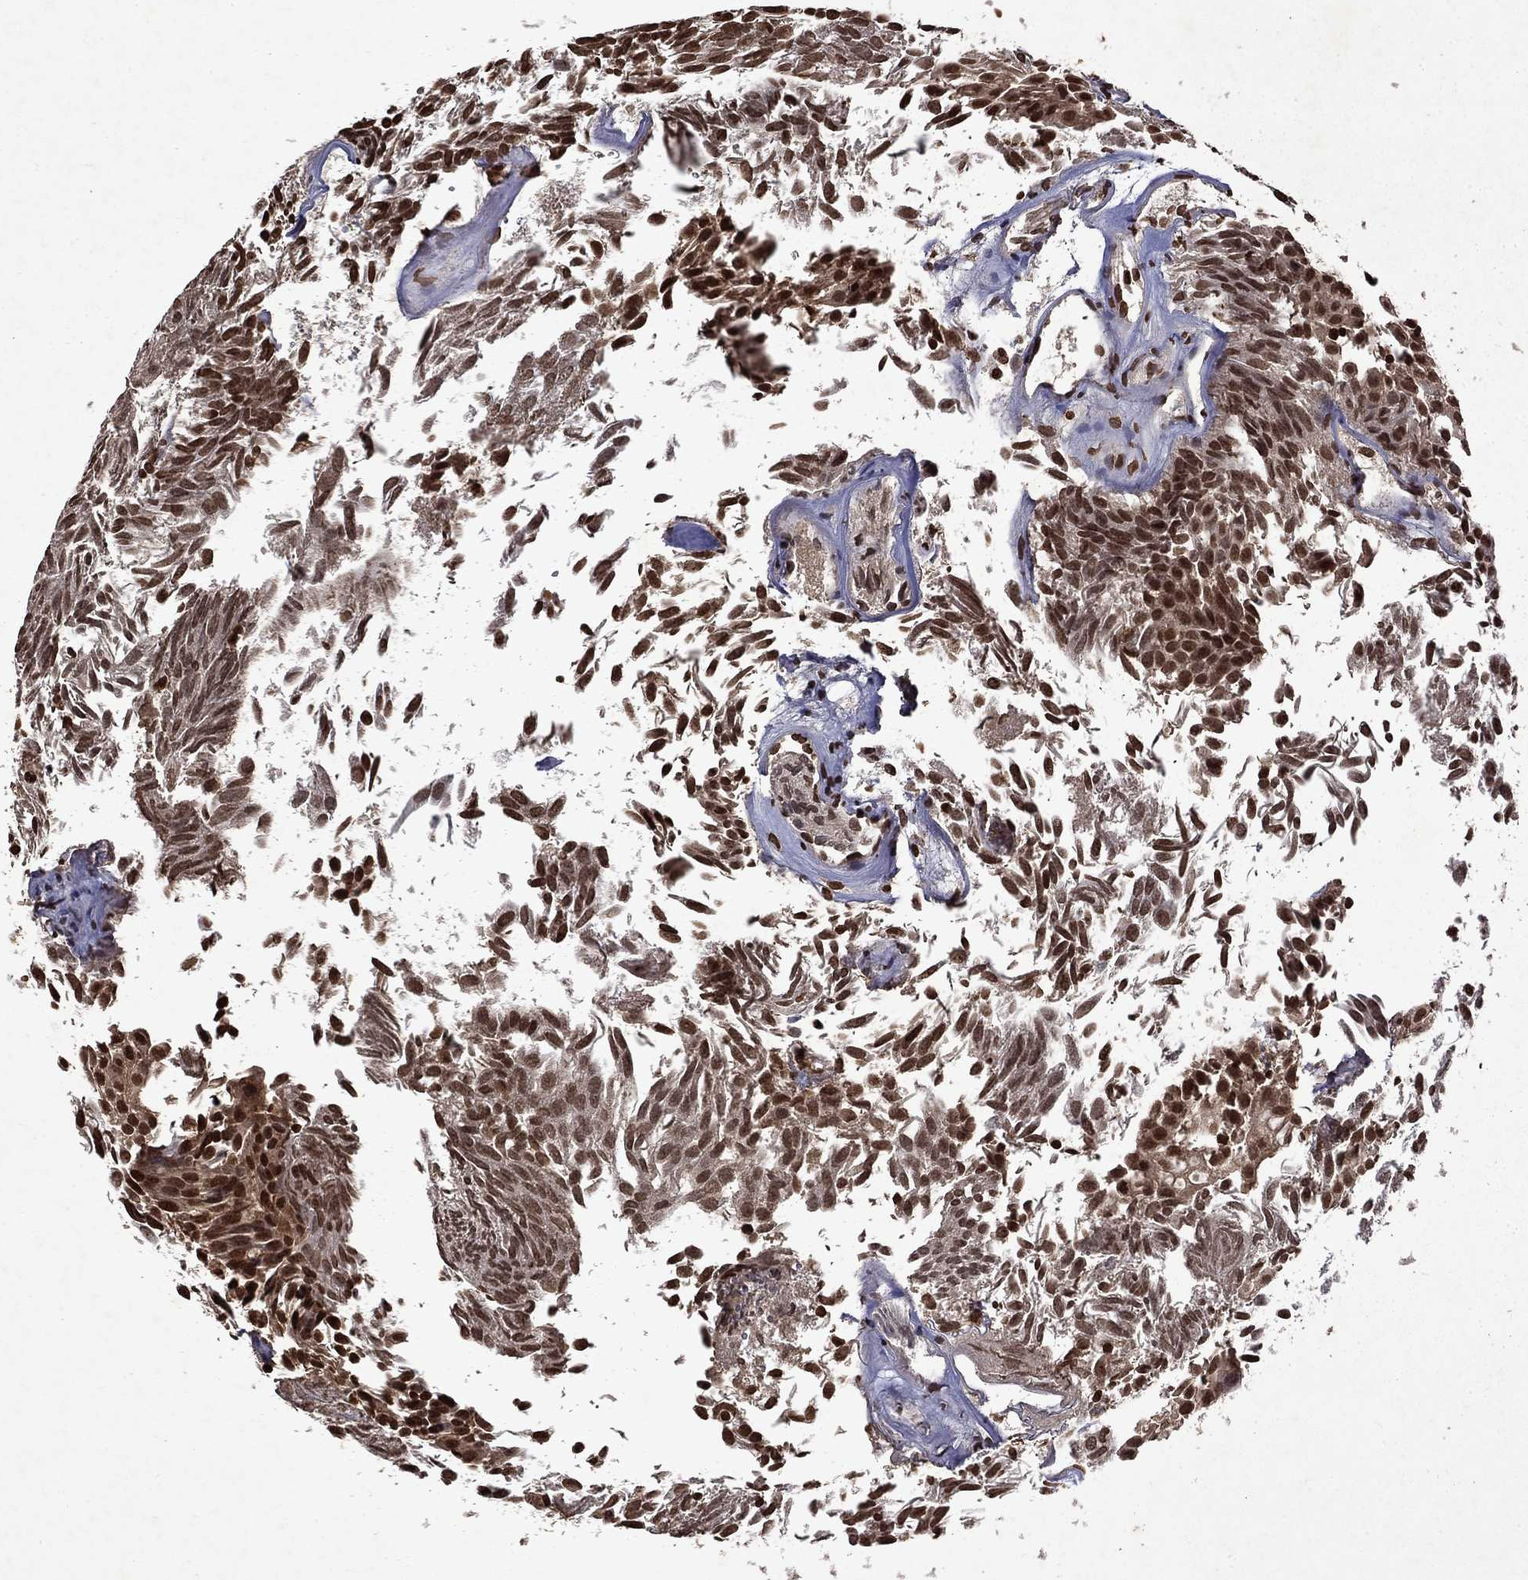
{"staining": {"intensity": "strong", "quantity": "25%-75%", "location": "nuclear"}, "tissue": "urothelial cancer", "cell_type": "Tumor cells", "image_type": "cancer", "snomed": [{"axis": "morphology", "description": "Urothelial carcinoma, Low grade"}, {"axis": "topography", "description": "Urinary bladder"}], "caption": "About 25%-75% of tumor cells in urothelial cancer exhibit strong nuclear protein staining as visualized by brown immunohistochemical staining.", "gene": "PIN4", "patient": {"sex": "male", "age": 52}}